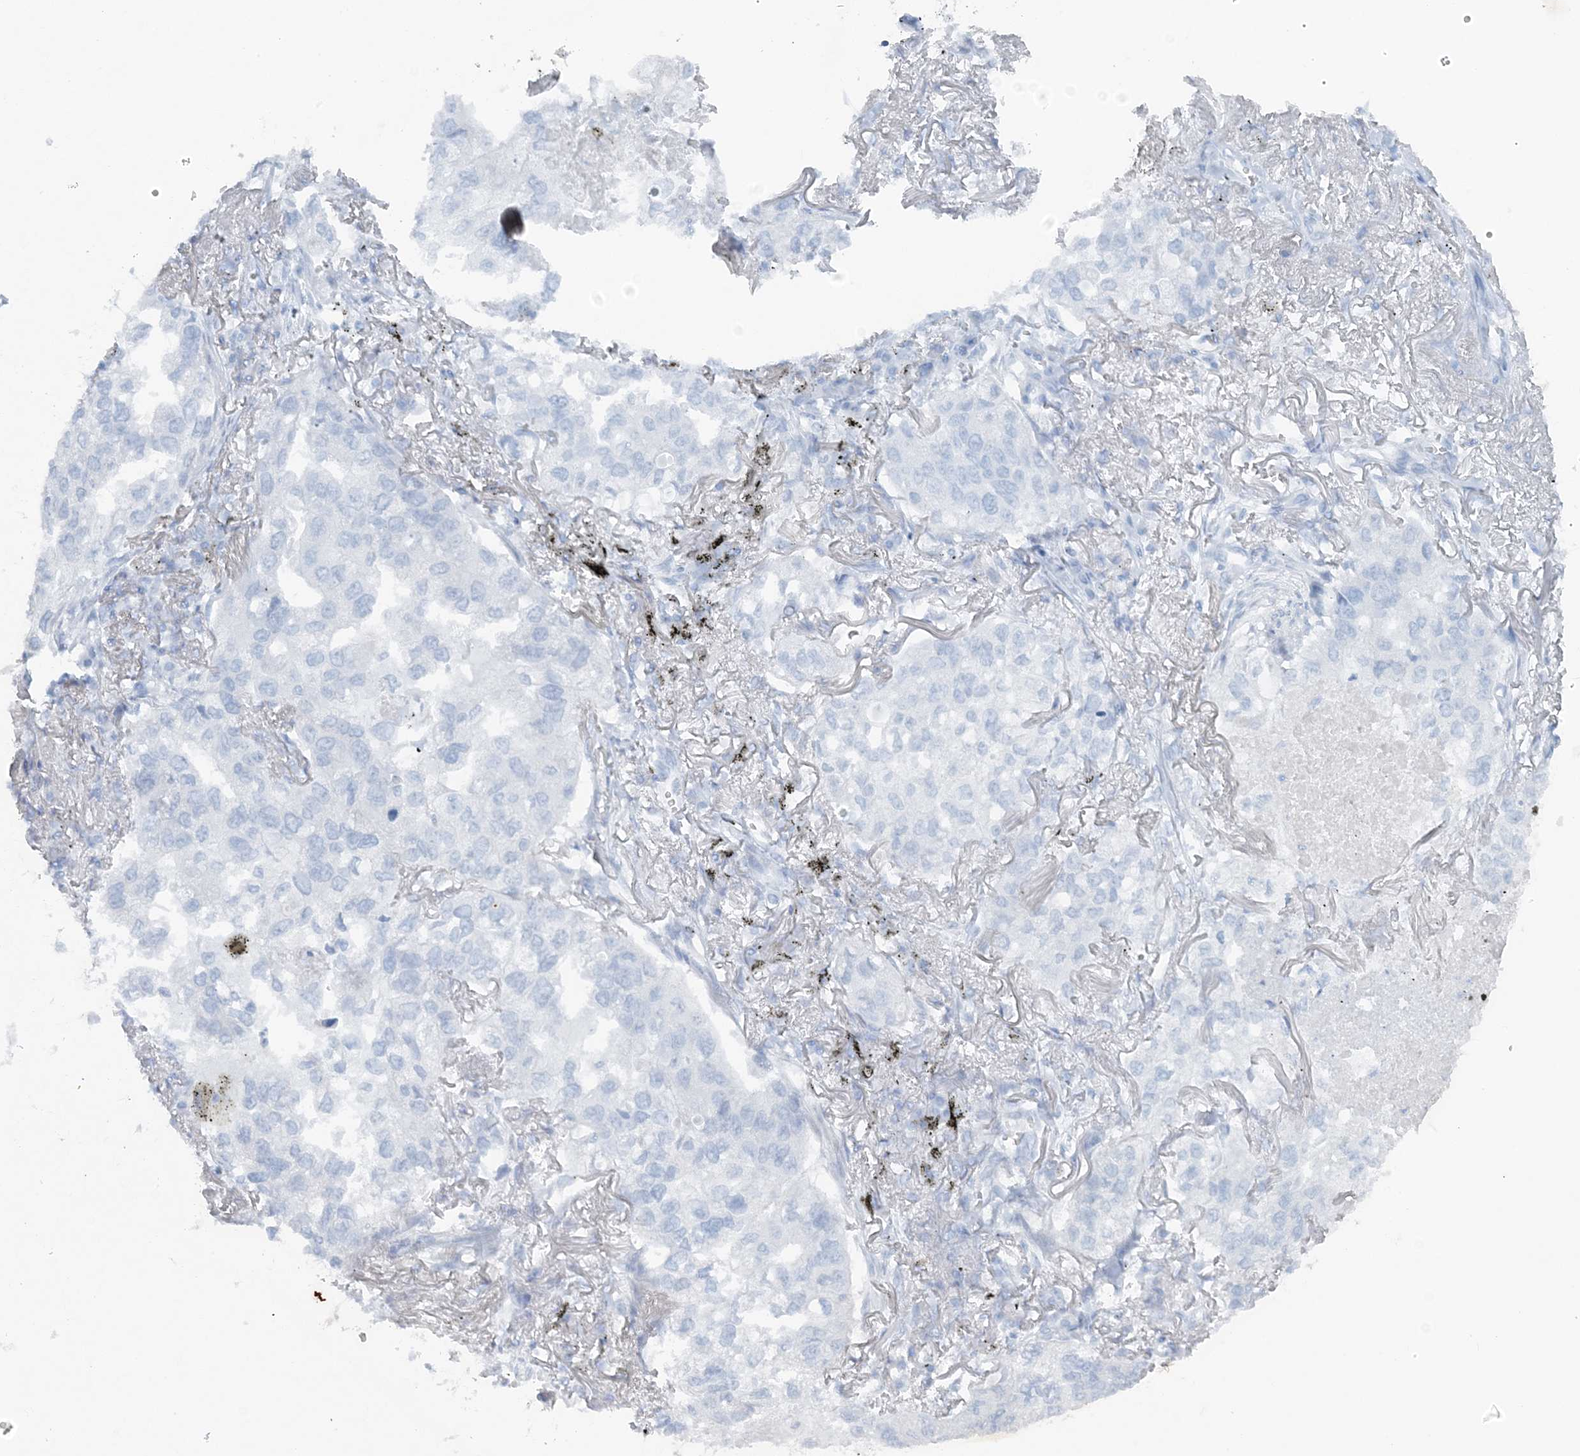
{"staining": {"intensity": "negative", "quantity": "none", "location": "none"}, "tissue": "lung cancer", "cell_type": "Tumor cells", "image_type": "cancer", "snomed": [{"axis": "morphology", "description": "Adenocarcinoma, NOS"}, {"axis": "topography", "description": "Lung"}], "caption": "The image reveals no significant expression in tumor cells of adenocarcinoma (lung).", "gene": "ATP11A", "patient": {"sex": "male", "age": 65}}